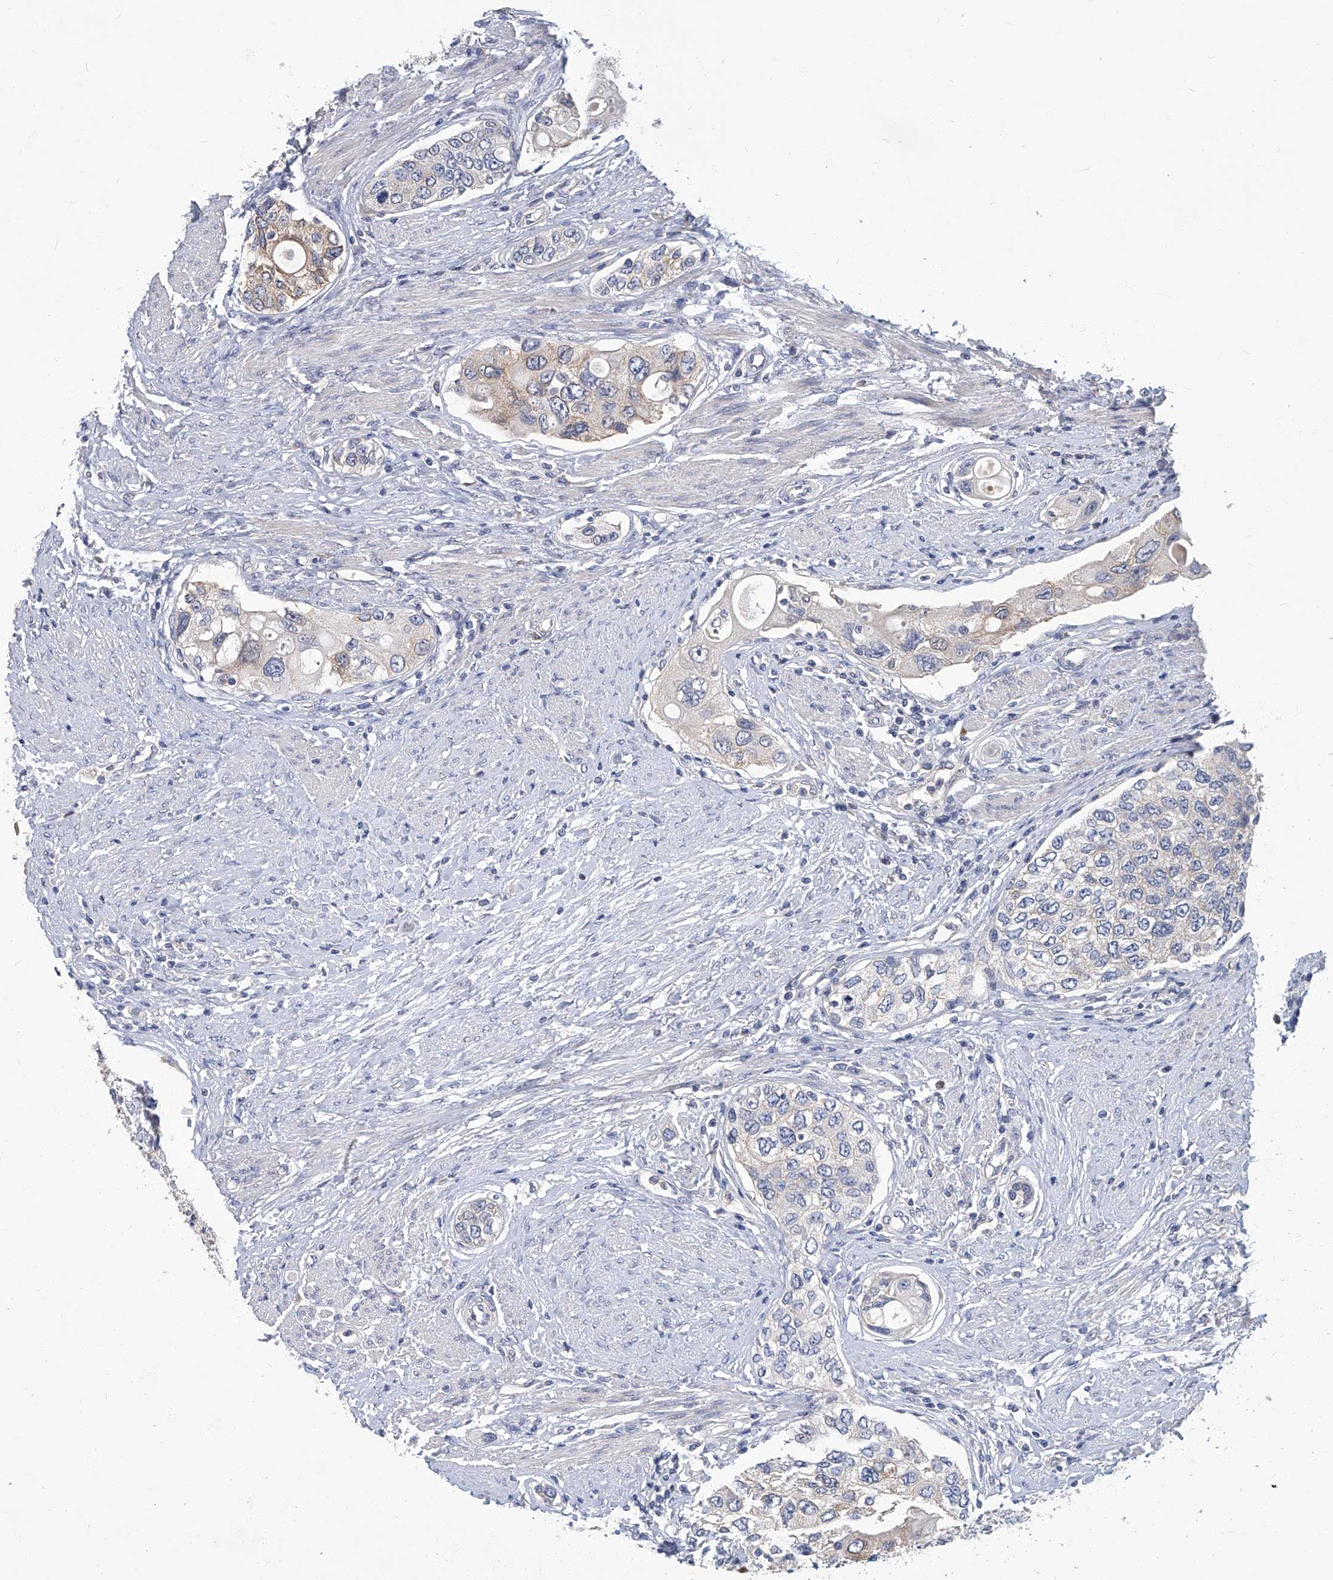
{"staining": {"intensity": "negative", "quantity": "none", "location": "none"}, "tissue": "urothelial cancer", "cell_type": "Tumor cells", "image_type": "cancer", "snomed": [{"axis": "morphology", "description": "Urothelial carcinoma, High grade"}, {"axis": "topography", "description": "Urinary bladder"}], "caption": "Tumor cells are negative for protein expression in human high-grade urothelial carcinoma.", "gene": "TGFBR1", "patient": {"sex": "female", "age": 56}}